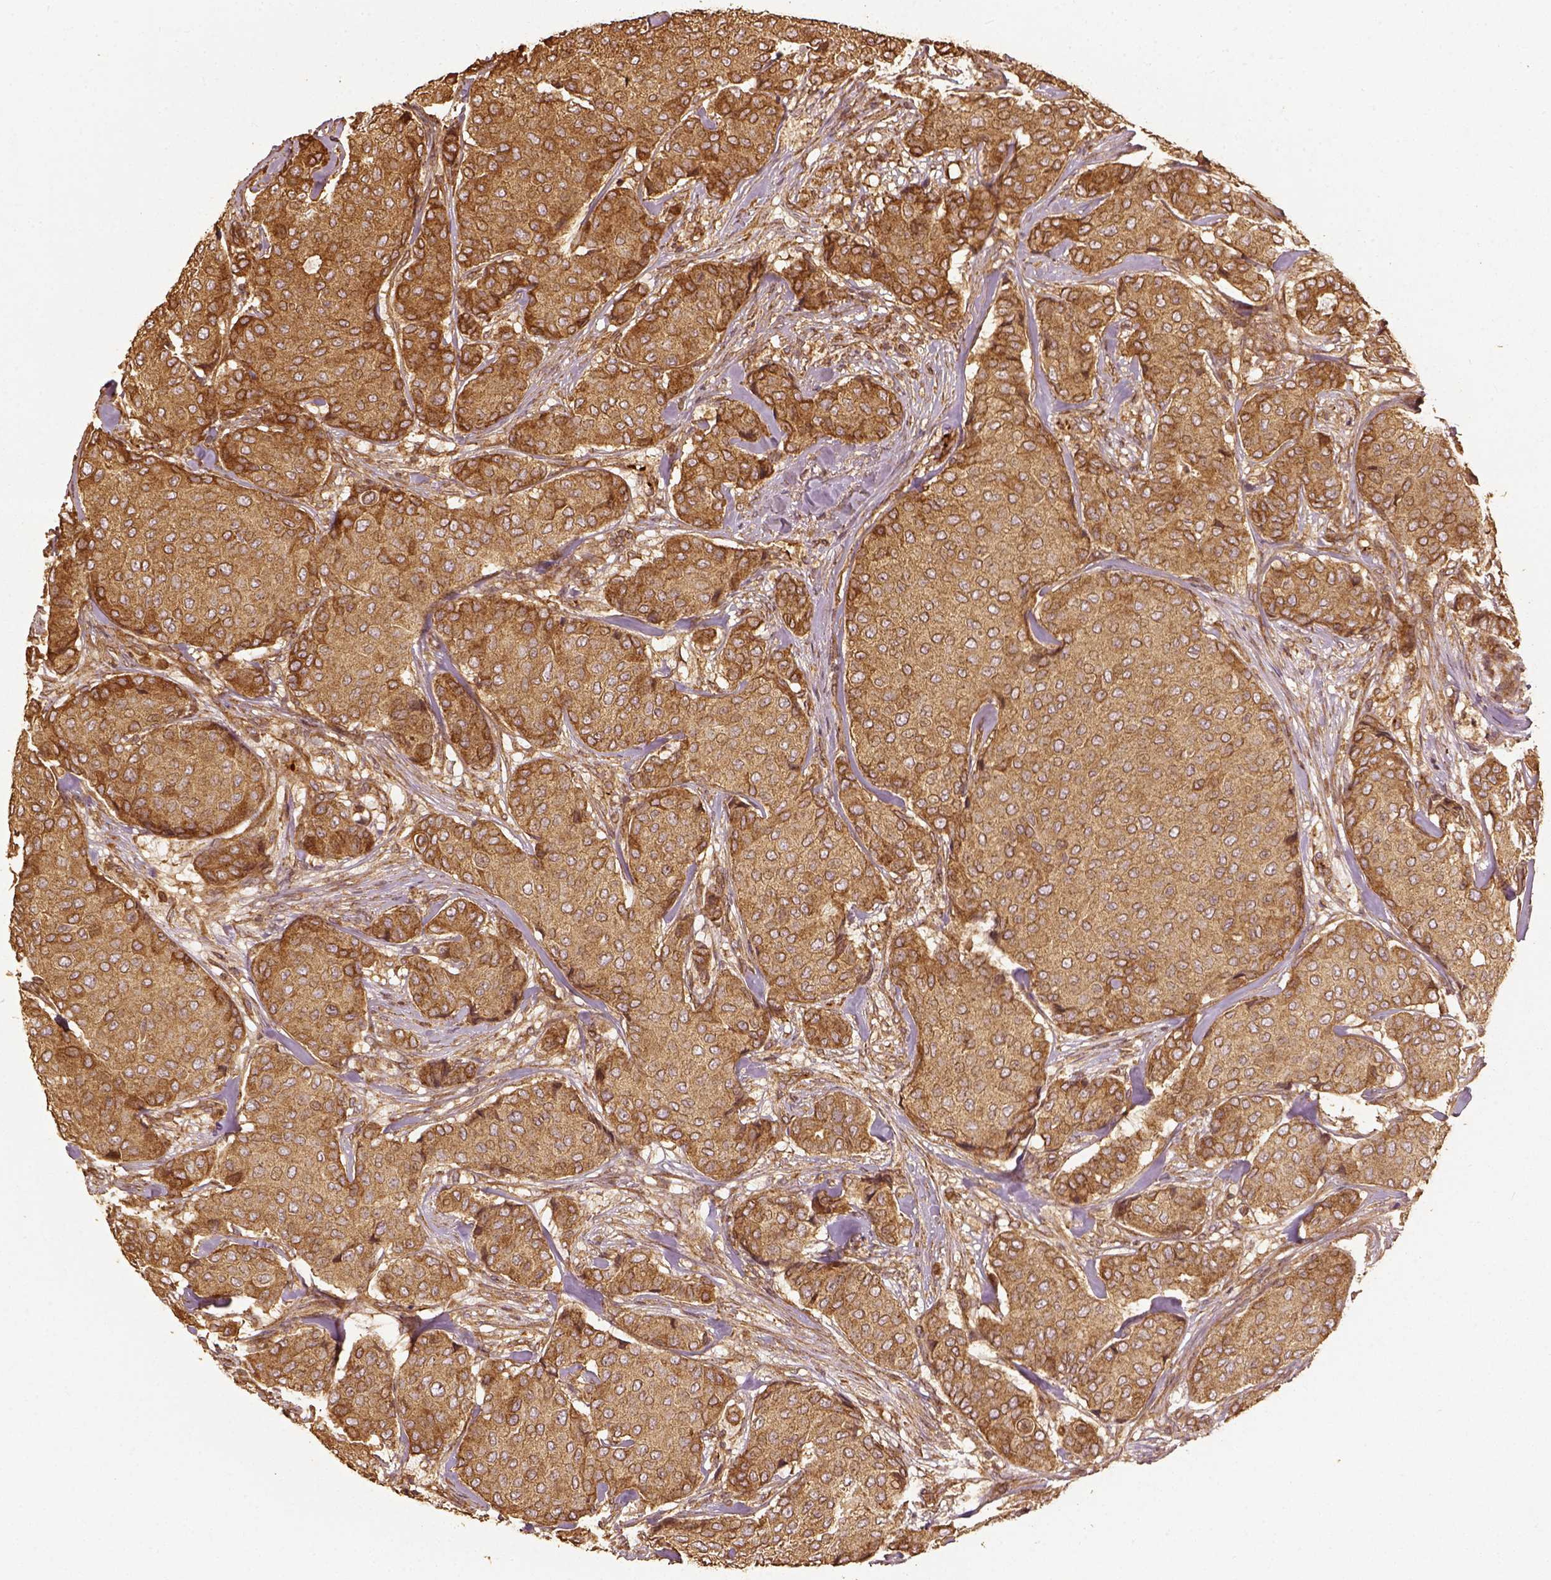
{"staining": {"intensity": "moderate", "quantity": ">75%", "location": "cytoplasmic/membranous"}, "tissue": "breast cancer", "cell_type": "Tumor cells", "image_type": "cancer", "snomed": [{"axis": "morphology", "description": "Duct carcinoma"}, {"axis": "topography", "description": "Breast"}], "caption": "Protein staining by IHC displays moderate cytoplasmic/membranous positivity in about >75% of tumor cells in breast cancer (invasive ductal carcinoma).", "gene": "VEGFA", "patient": {"sex": "female", "age": 75}}